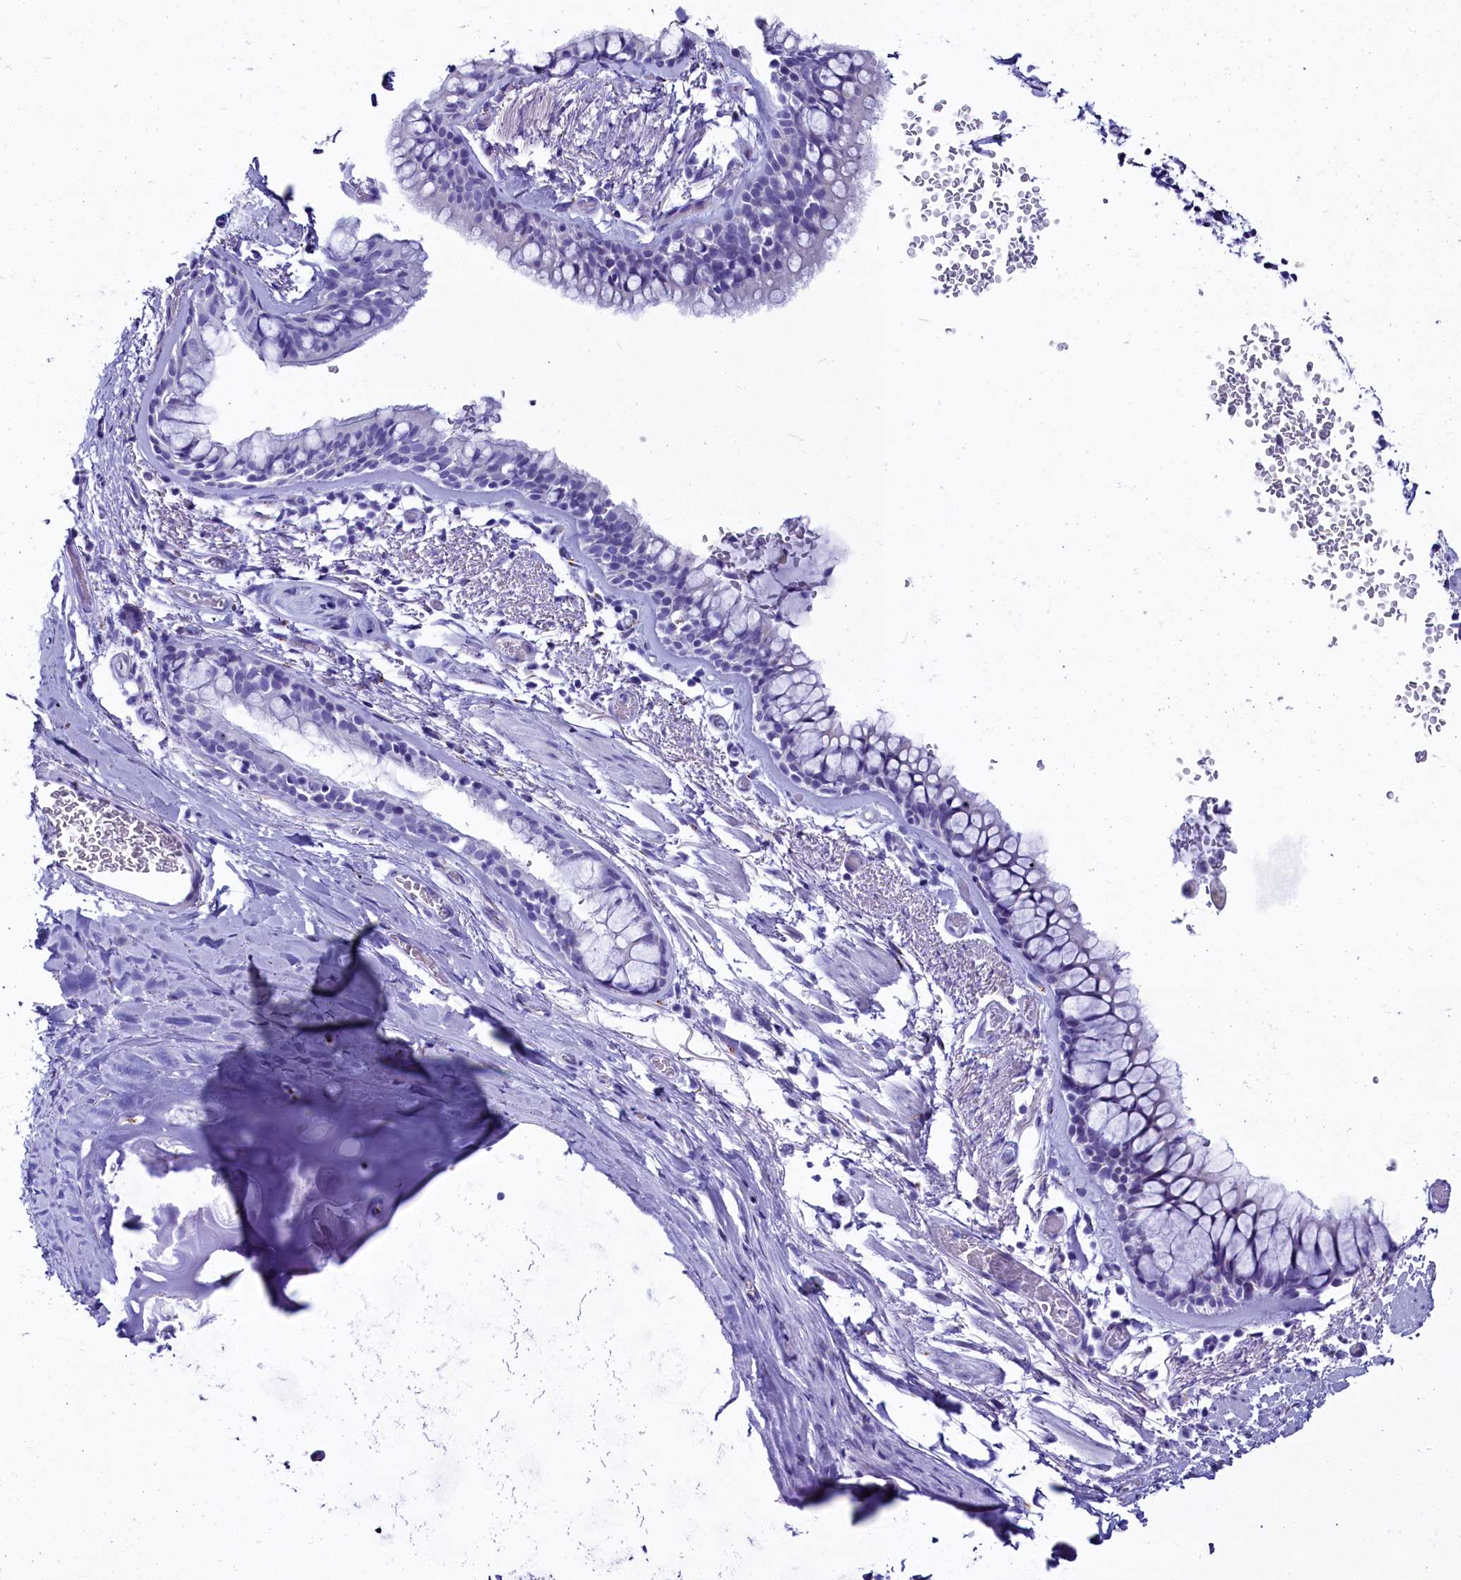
{"staining": {"intensity": "negative", "quantity": "none", "location": "none"}, "tissue": "bronchus", "cell_type": "Respiratory epithelial cells", "image_type": "normal", "snomed": [{"axis": "morphology", "description": "Normal tissue, NOS"}, {"axis": "topography", "description": "Bronchus"}], "caption": "This is a image of immunohistochemistry (IHC) staining of normal bronchus, which shows no expression in respiratory epithelial cells. (Stains: DAB immunohistochemistry with hematoxylin counter stain, Microscopy: brightfield microscopy at high magnification).", "gene": "AP3B2", "patient": {"sex": "male", "age": 65}}